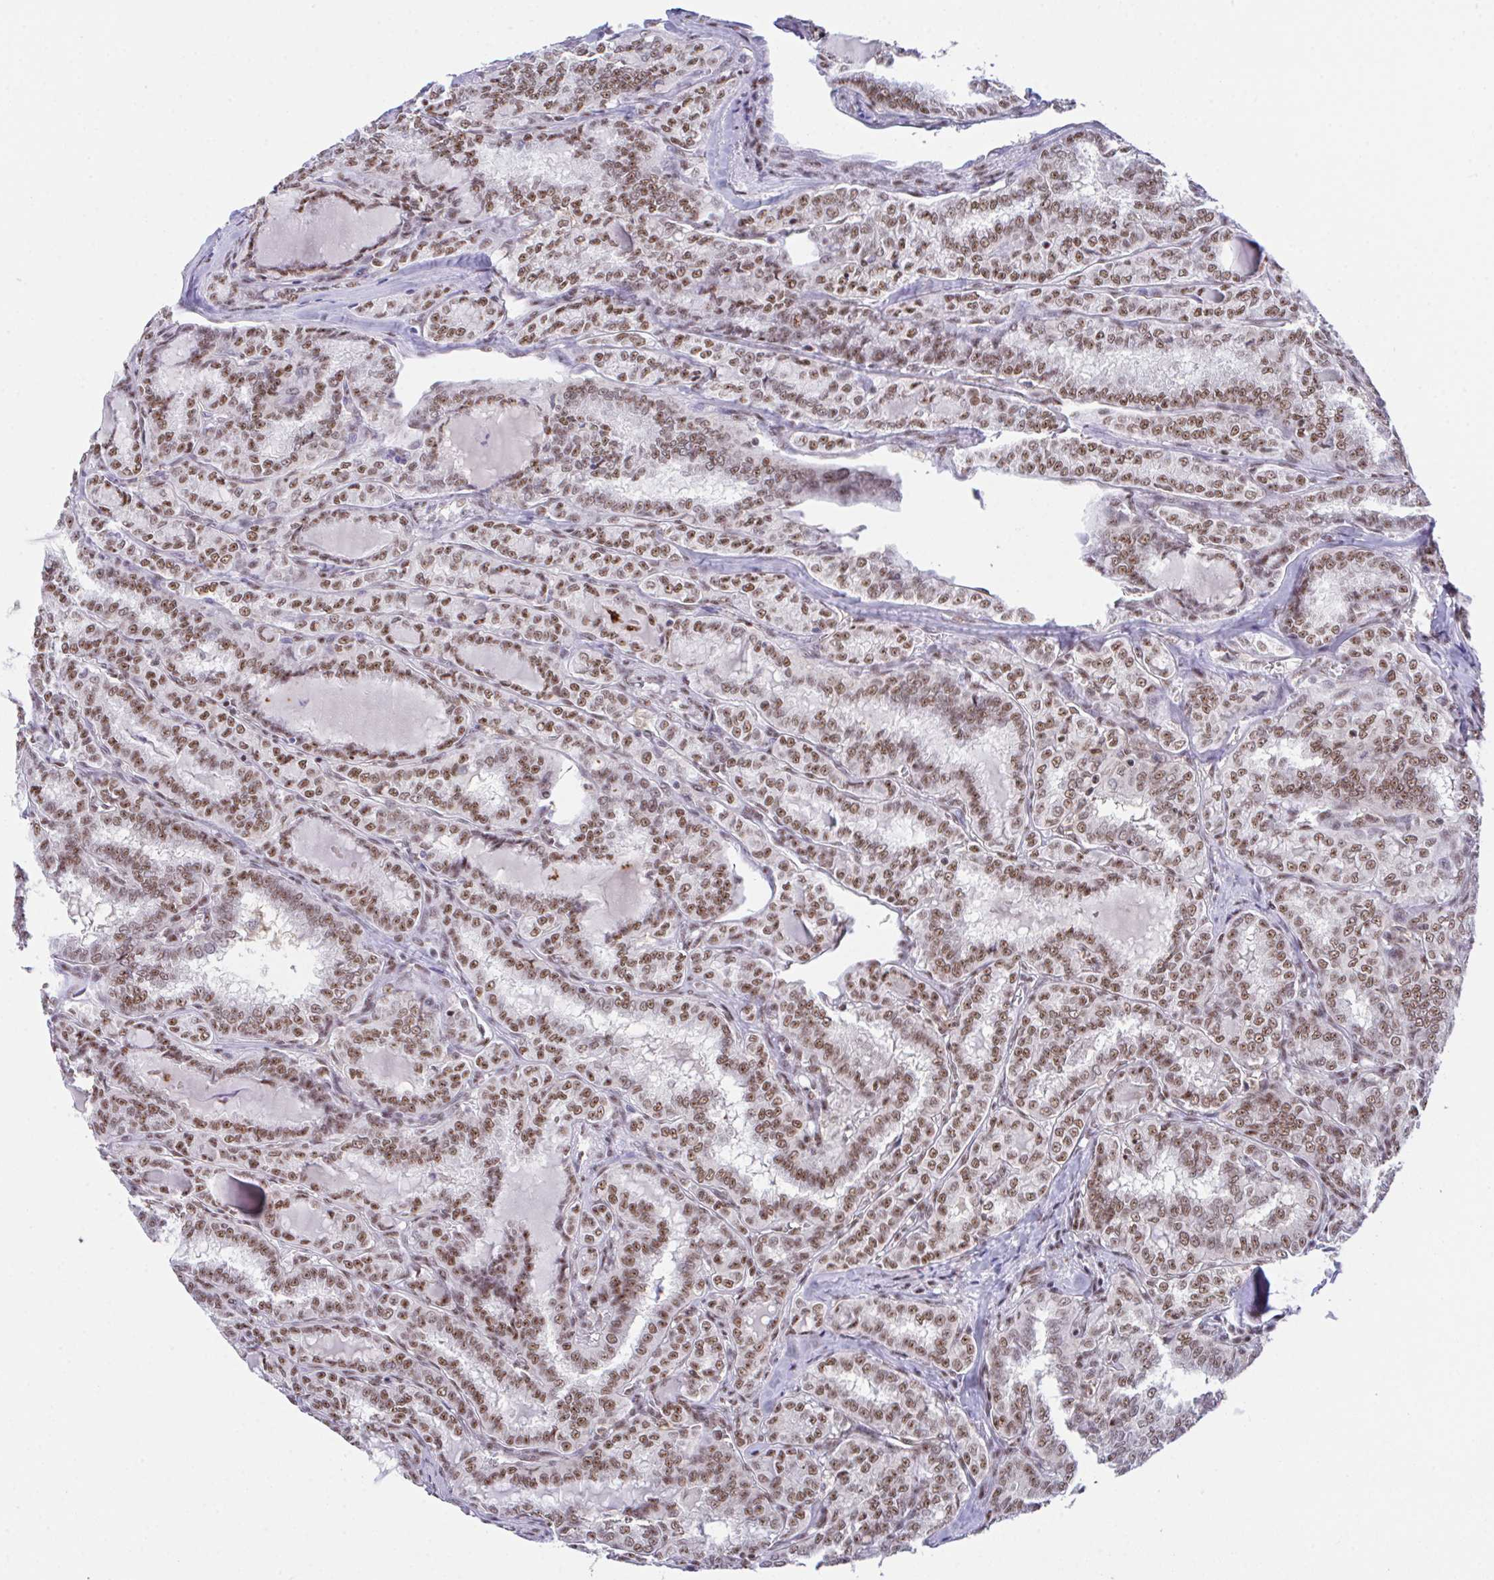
{"staining": {"intensity": "moderate", "quantity": ">75%", "location": "nuclear"}, "tissue": "thyroid cancer", "cell_type": "Tumor cells", "image_type": "cancer", "snomed": [{"axis": "morphology", "description": "Papillary adenocarcinoma, NOS"}, {"axis": "topography", "description": "Thyroid gland"}], "caption": "Thyroid papillary adenocarcinoma stained with DAB (3,3'-diaminobenzidine) immunohistochemistry (IHC) reveals medium levels of moderate nuclear expression in approximately >75% of tumor cells. Nuclei are stained in blue.", "gene": "OR6K3", "patient": {"sex": "female", "age": 30}}